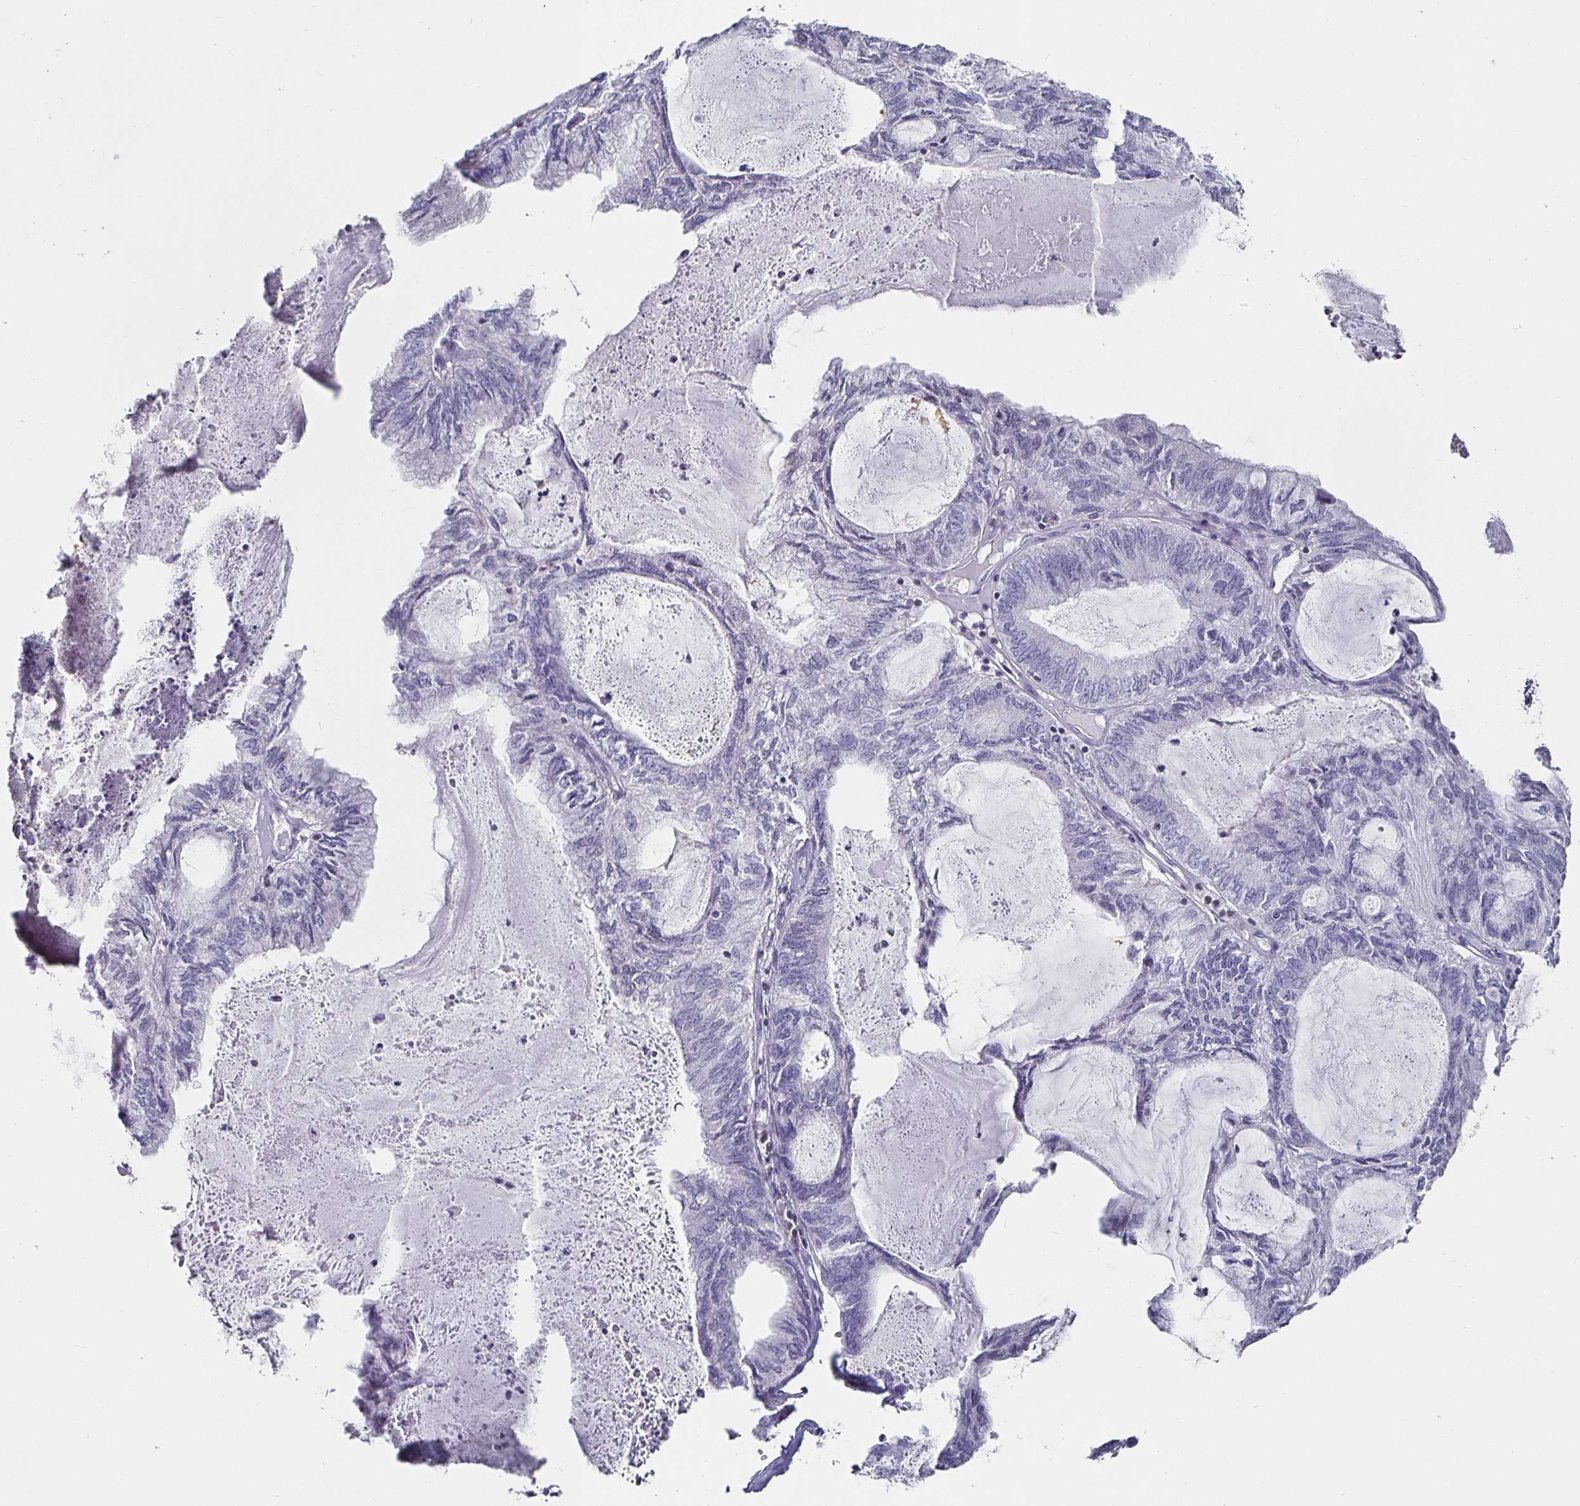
{"staining": {"intensity": "negative", "quantity": "none", "location": "none"}, "tissue": "endometrial cancer", "cell_type": "Tumor cells", "image_type": "cancer", "snomed": [{"axis": "morphology", "description": "Adenocarcinoma, NOS"}, {"axis": "topography", "description": "Endometrium"}], "caption": "DAB immunohistochemical staining of endometrial cancer (adenocarcinoma) reveals no significant staining in tumor cells.", "gene": "RUNX2", "patient": {"sex": "female", "age": 80}}